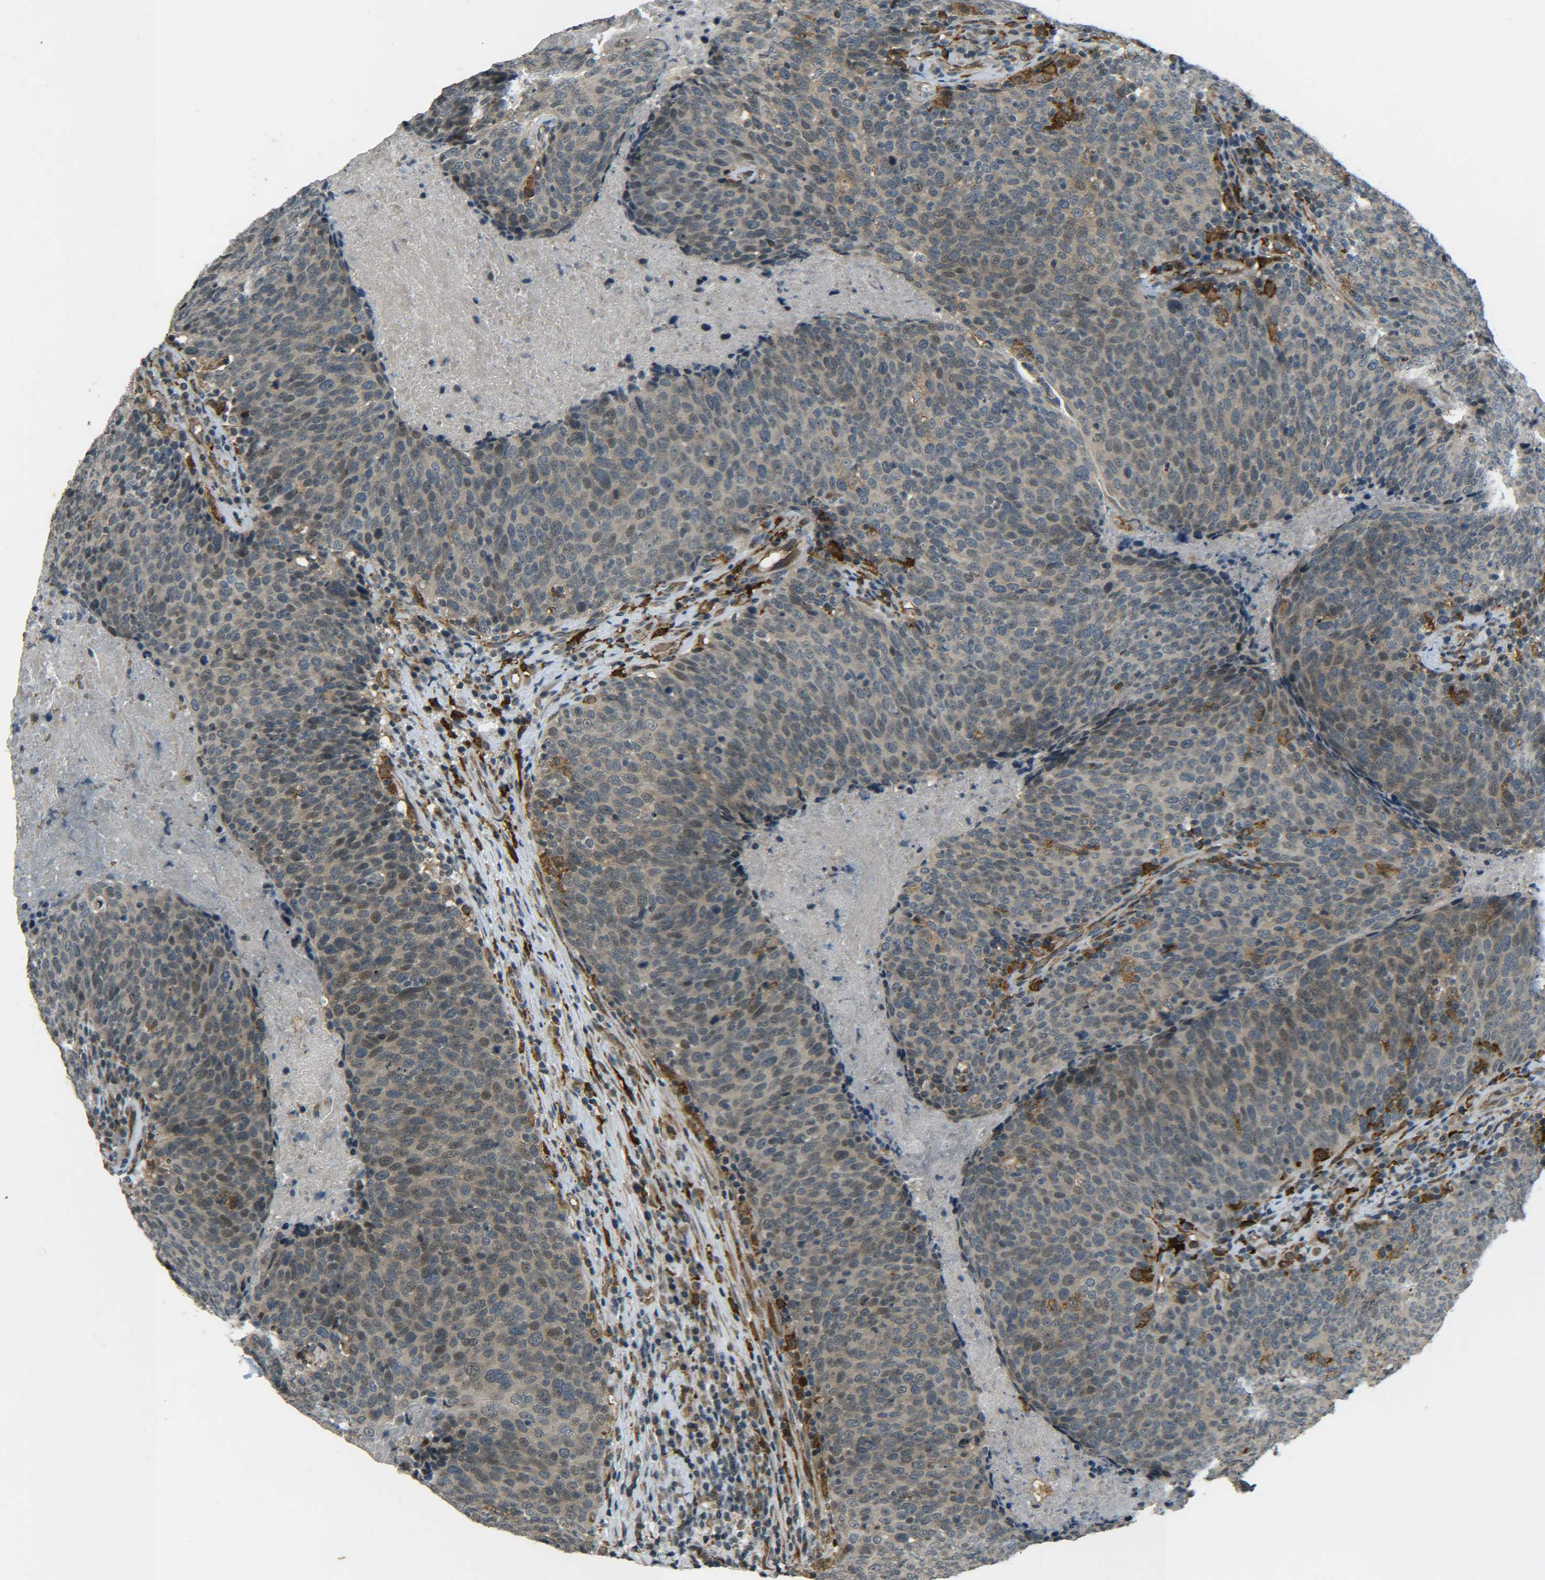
{"staining": {"intensity": "weak", "quantity": "25%-75%", "location": "nuclear"}, "tissue": "head and neck cancer", "cell_type": "Tumor cells", "image_type": "cancer", "snomed": [{"axis": "morphology", "description": "Squamous cell carcinoma, NOS"}, {"axis": "morphology", "description": "Squamous cell carcinoma, metastatic, NOS"}, {"axis": "topography", "description": "Lymph node"}, {"axis": "topography", "description": "Head-Neck"}], "caption": "Immunohistochemical staining of head and neck cancer demonstrates low levels of weak nuclear staining in about 25%-75% of tumor cells. (IHC, brightfield microscopy, high magnification).", "gene": "DAB2", "patient": {"sex": "male", "age": 62}}